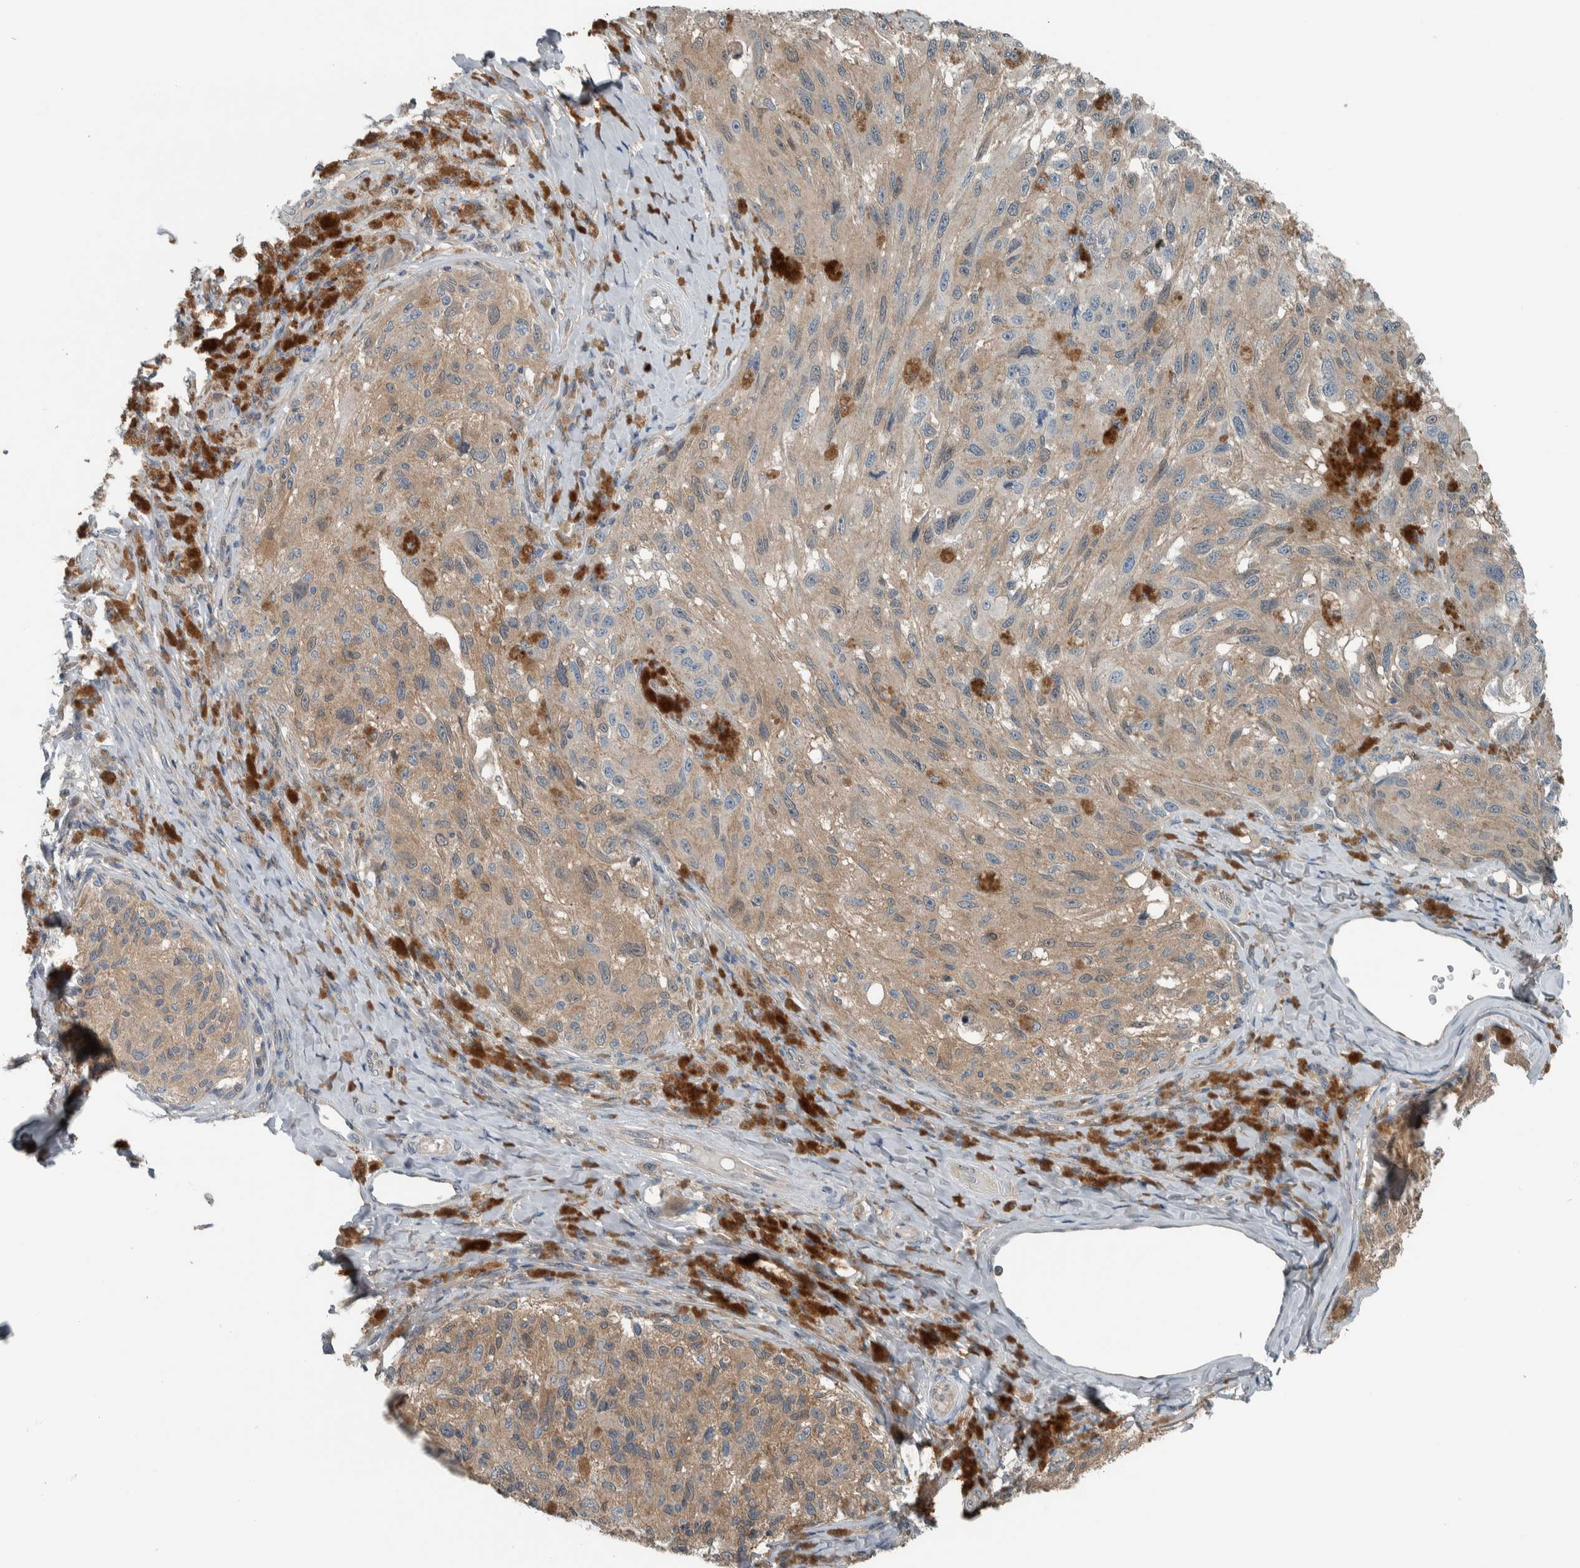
{"staining": {"intensity": "weak", "quantity": ">75%", "location": "cytoplasmic/membranous"}, "tissue": "melanoma", "cell_type": "Tumor cells", "image_type": "cancer", "snomed": [{"axis": "morphology", "description": "Malignant melanoma, NOS"}, {"axis": "topography", "description": "Skin"}], "caption": "IHC (DAB (3,3'-diaminobenzidine)) staining of melanoma displays weak cytoplasmic/membranous protein staining in approximately >75% of tumor cells.", "gene": "ALAD", "patient": {"sex": "female", "age": 73}}